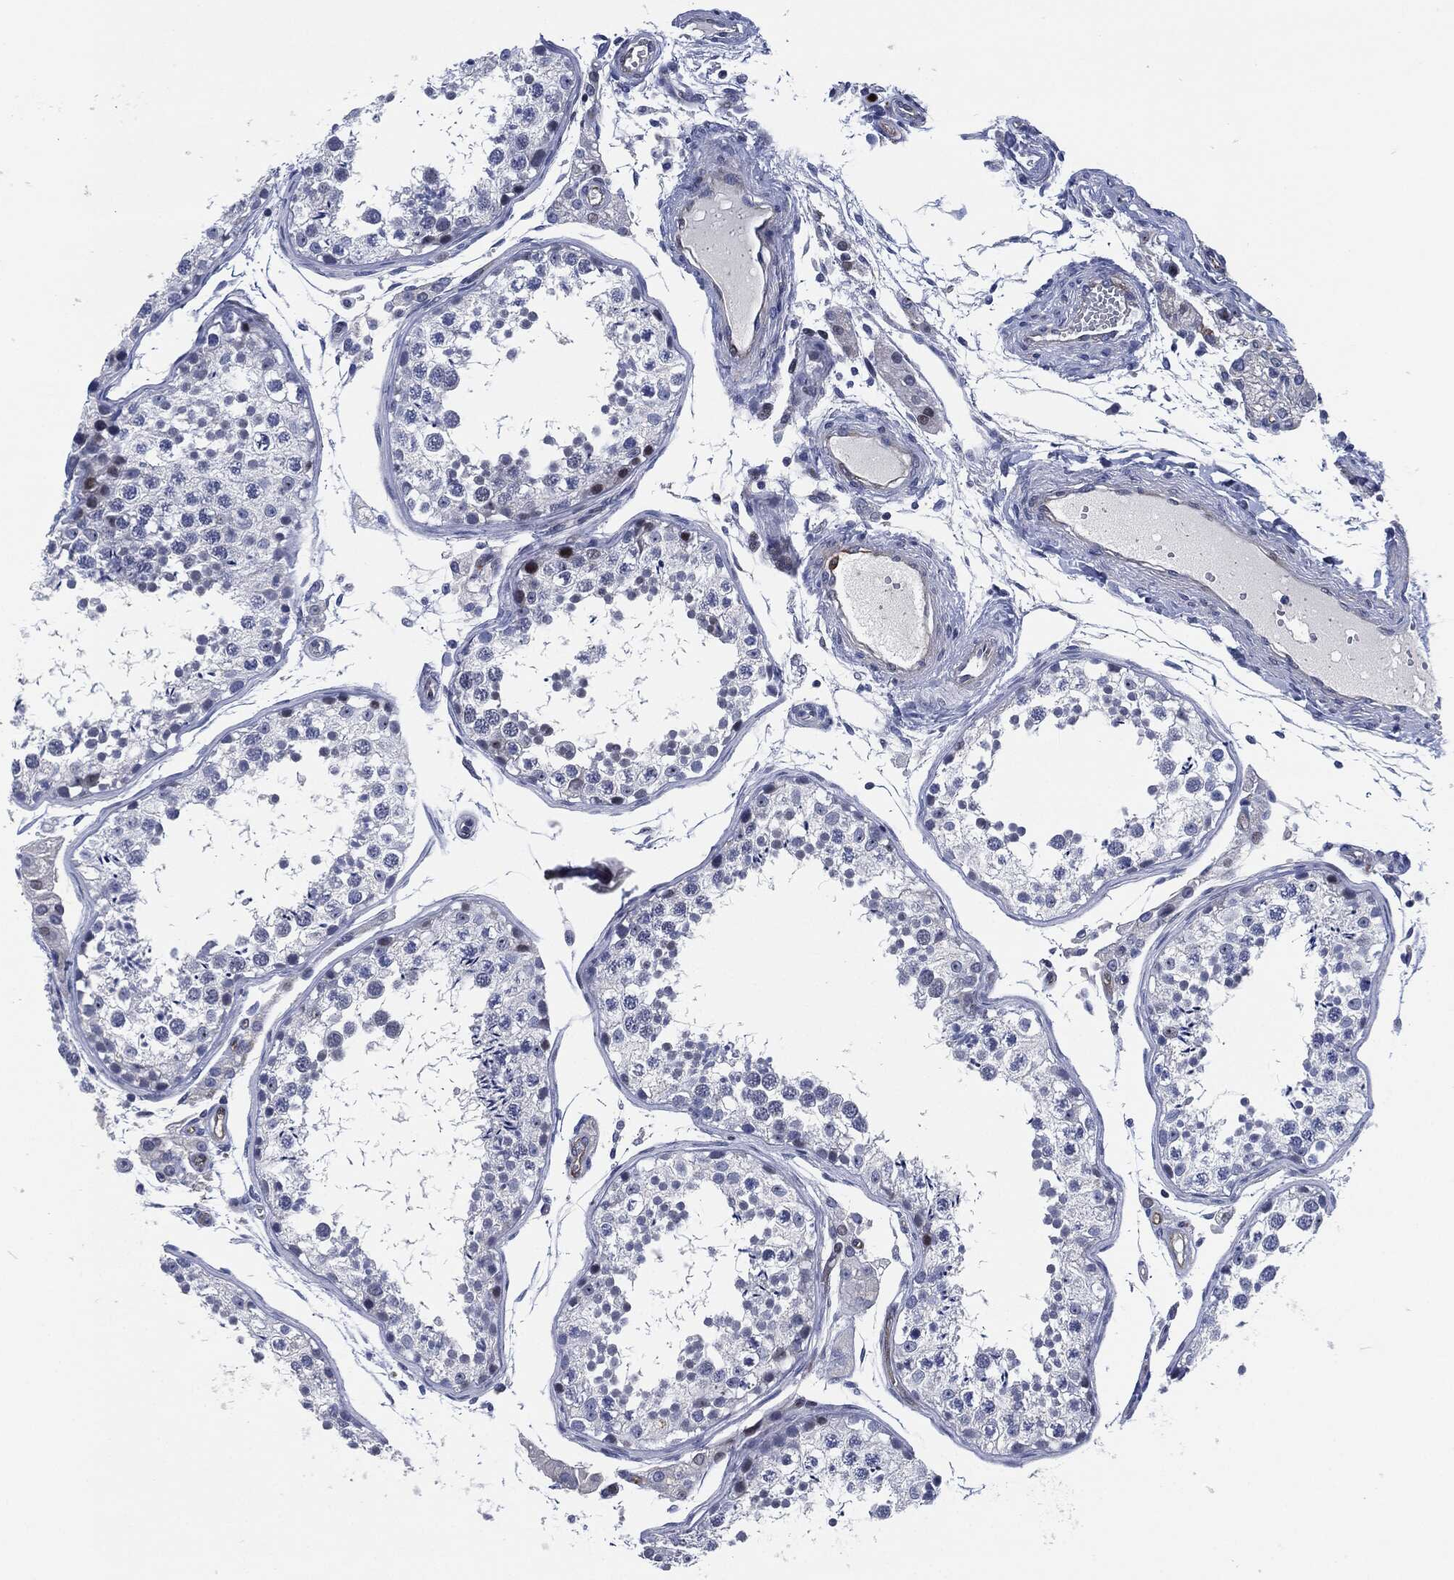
{"staining": {"intensity": "weak", "quantity": "<25%", "location": "nuclear"}, "tissue": "testis", "cell_type": "Cells in seminiferous ducts", "image_type": "normal", "snomed": [{"axis": "morphology", "description": "Normal tissue, NOS"}, {"axis": "topography", "description": "Testis"}], "caption": "Micrograph shows no protein expression in cells in seminiferous ducts of normal testis. (DAB (3,3'-diaminobenzidine) immunohistochemistry (IHC), high magnification).", "gene": "MPO", "patient": {"sex": "male", "age": 29}}